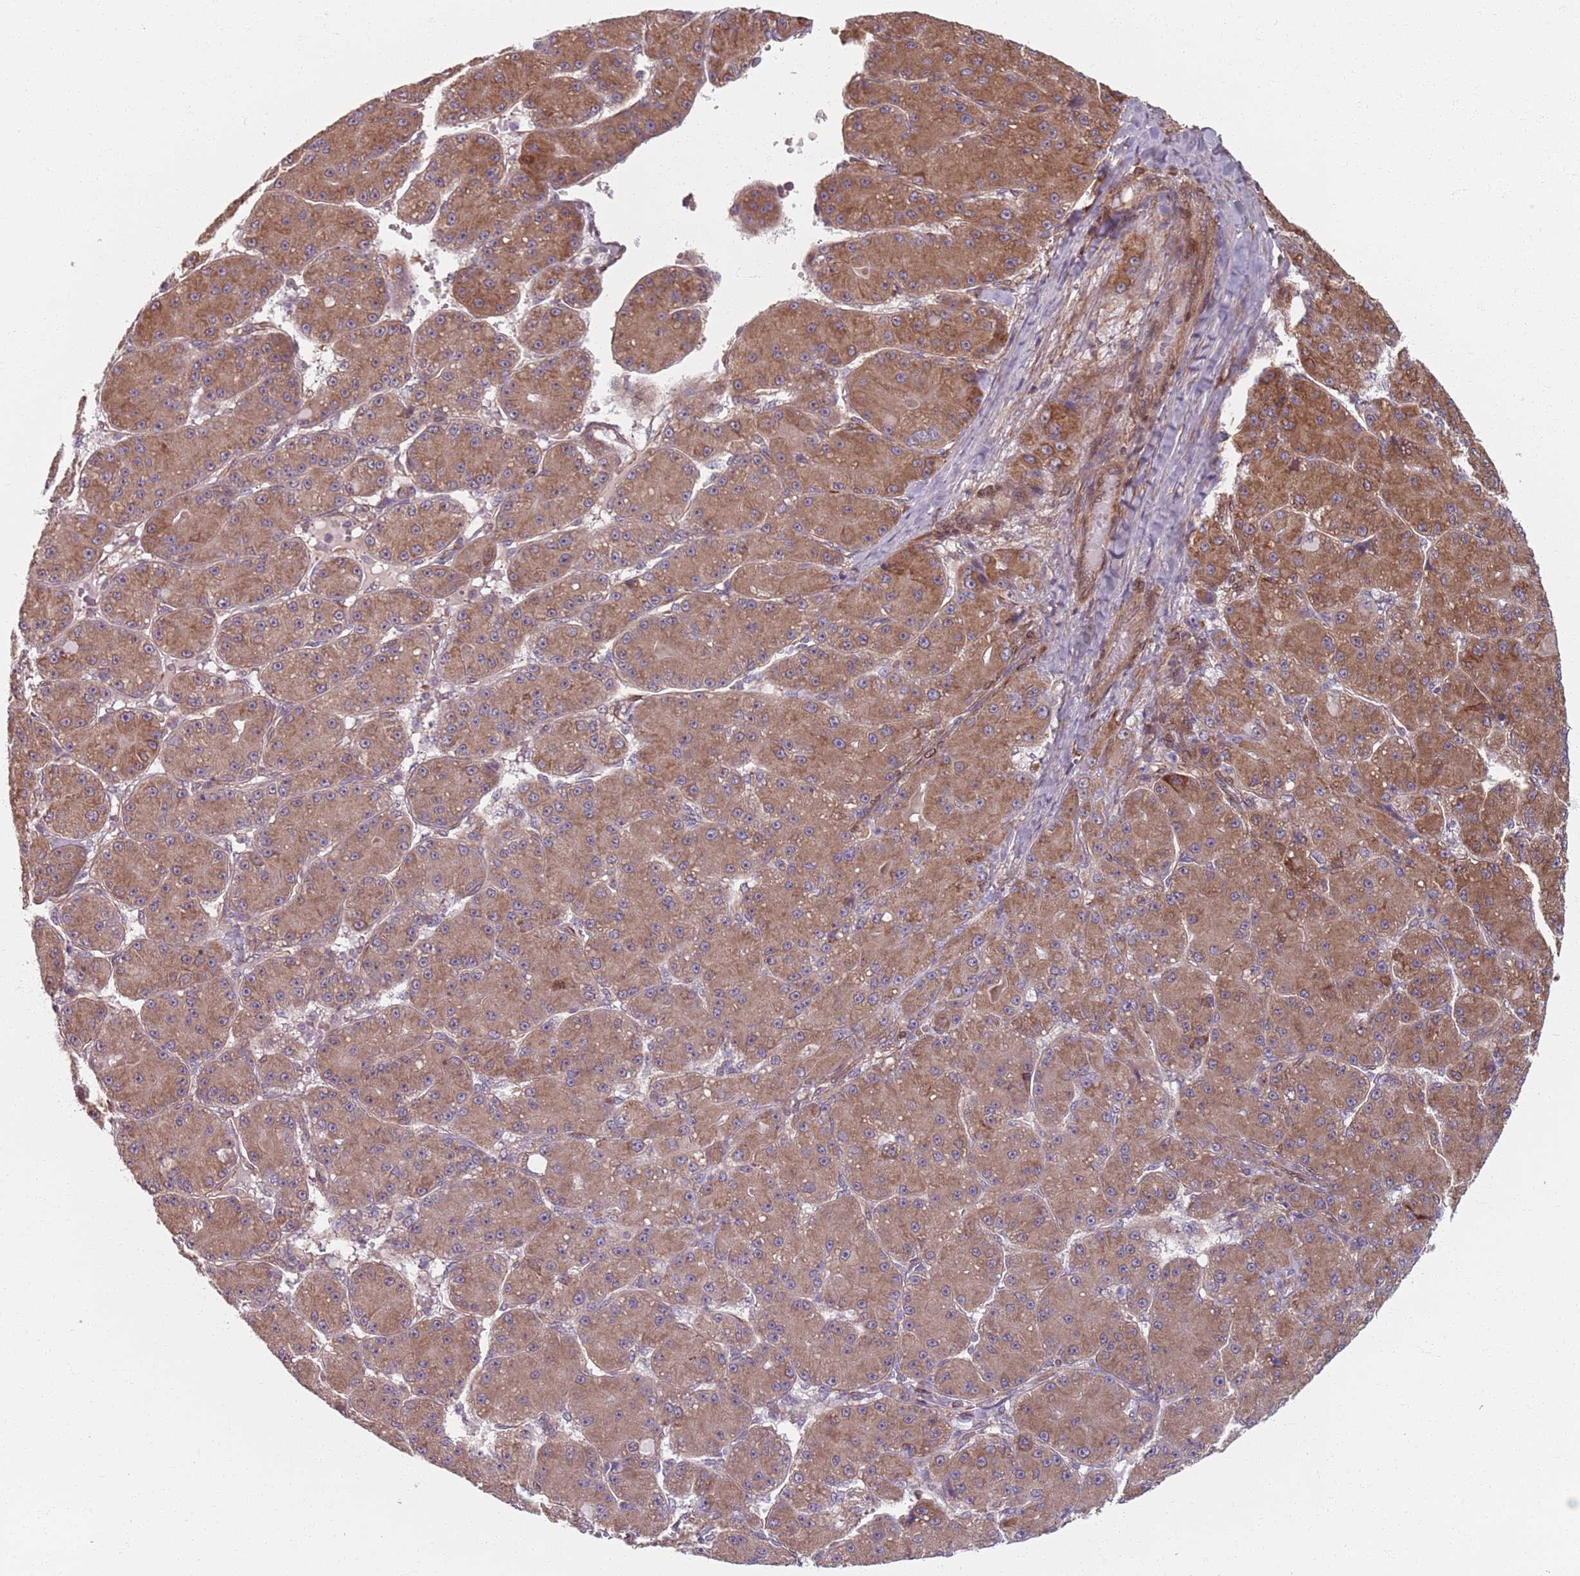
{"staining": {"intensity": "moderate", "quantity": ">75%", "location": "cytoplasmic/membranous"}, "tissue": "liver cancer", "cell_type": "Tumor cells", "image_type": "cancer", "snomed": [{"axis": "morphology", "description": "Carcinoma, Hepatocellular, NOS"}, {"axis": "topography", "description": "Liver"}], "caption": "Liver cancer stained with IHC displays moderate cytoplasmic/membranous expression in about >75% of tumor cells.", "gene": "NOTCH3", "patient": {"sex": "male", "age": 67}}